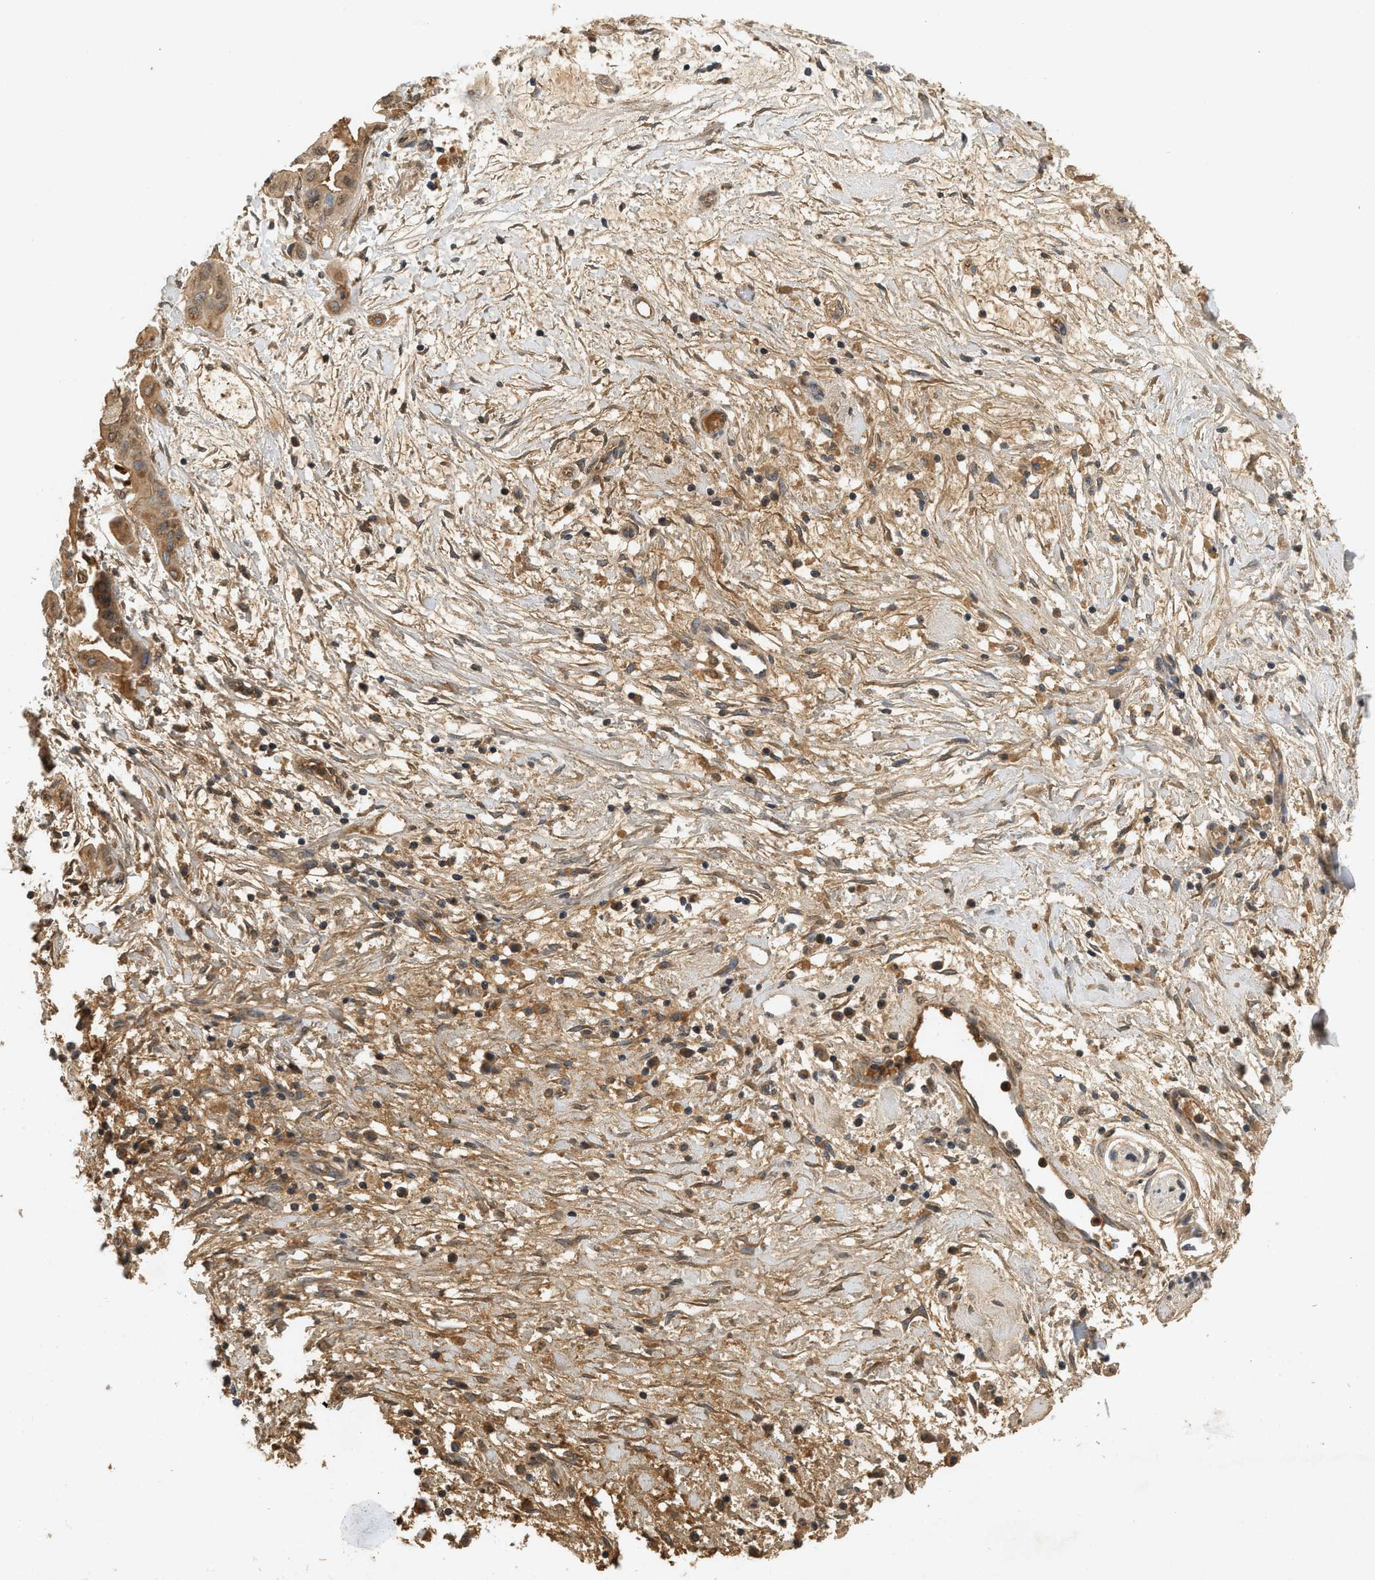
{"staining": {"intensity": "moderate", "quantity": ">75%", "location": "cytoplasmic/membranous"}, "tissue": "pancreatic cancer", "cell_type": "Tumor cells", "image_type": "cancer", "snomed": [{"axis": "morphology", "description": "Adenocarcinoma, NOS"}, {"axis": "topography", "description": "Pancreas"}], "caption": "The image reveals immunohistochemical staining of pancreatic cancer. There is moderate cytoplasmic/membranous positivity is seen in about >75% of tumor cells.", "gene": "F8", "patient": {"sex": "female", "age": 75}}